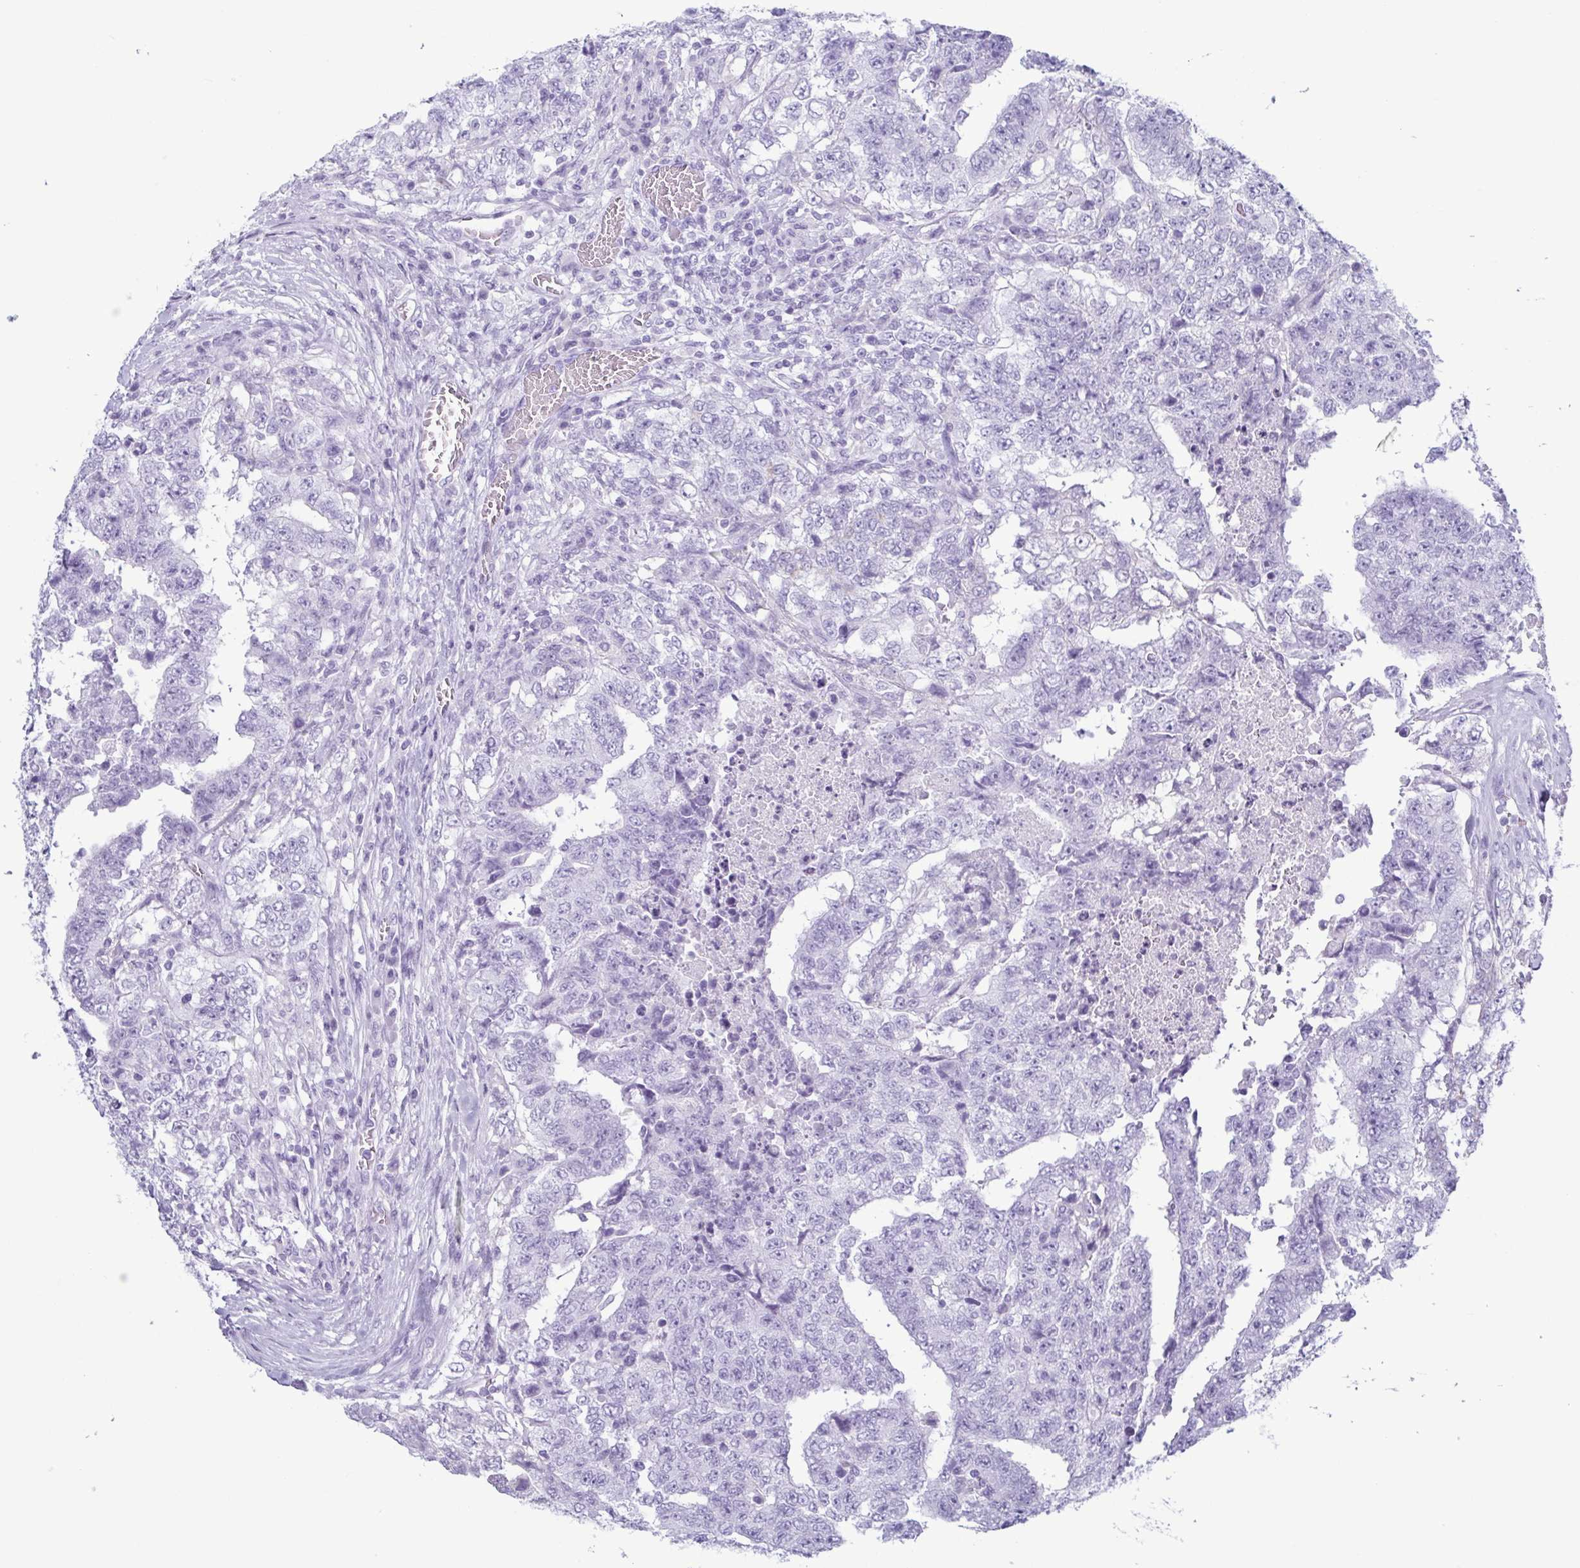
{"staining": {"intensity": "negative", "quantity": "none", "location": "none"}, "tissue": "testis cancer", "cell_type": "Tumor cells", "image_type": "cancer", "snomed": [{"axis": "morphology", "description": "Carcinoma, Embryonal, NOS"}, {"axis": "topography", "description": "Testis"}], "caption": "The immunohistochemistry (IHC) image has no significant expression in tumor cells of testis embryonal carcinoma tissue.", "gene": "KRT10", "patient": {"sex": "male", "age": 24}}